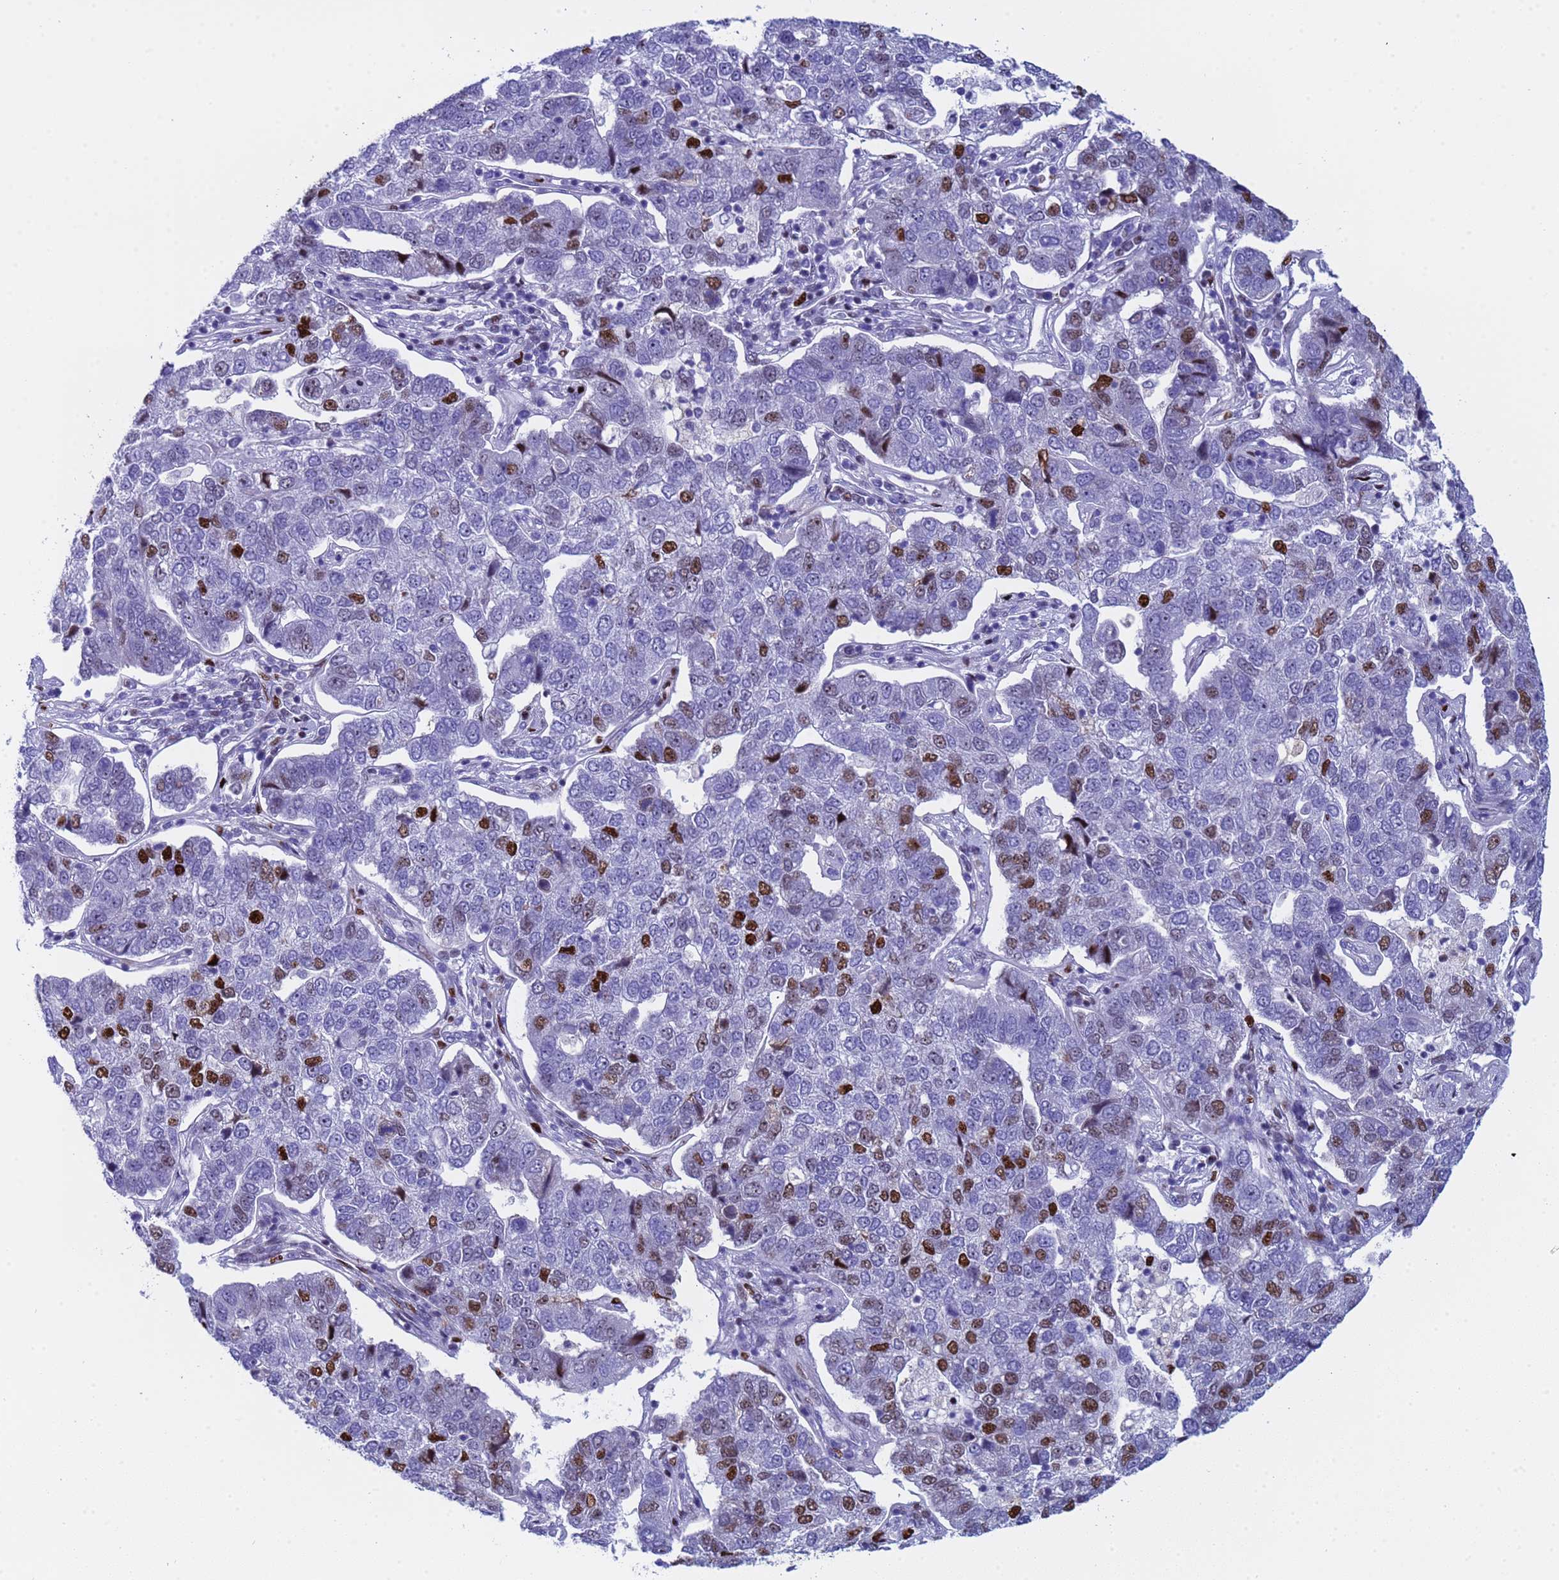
{"staining": {"intensity": "negative", "quantity": "none", "location": "none"}, "tissue": "pancreatic cancer", "cell_type": "Tumor cells", "image_type": "cancer", "snomed": [{"axis": "morphology", "description": "Adenocarcinoma, NOS"}, {"axis": "topography", "description": "Pancreas"}], "caption": "Immunohistochemical staining of human adenocarcinoma (pancreatic) displays no significant staining in tumor cells.", "gene": "POP5", "patient": {"sex": "female", "age": 61}}